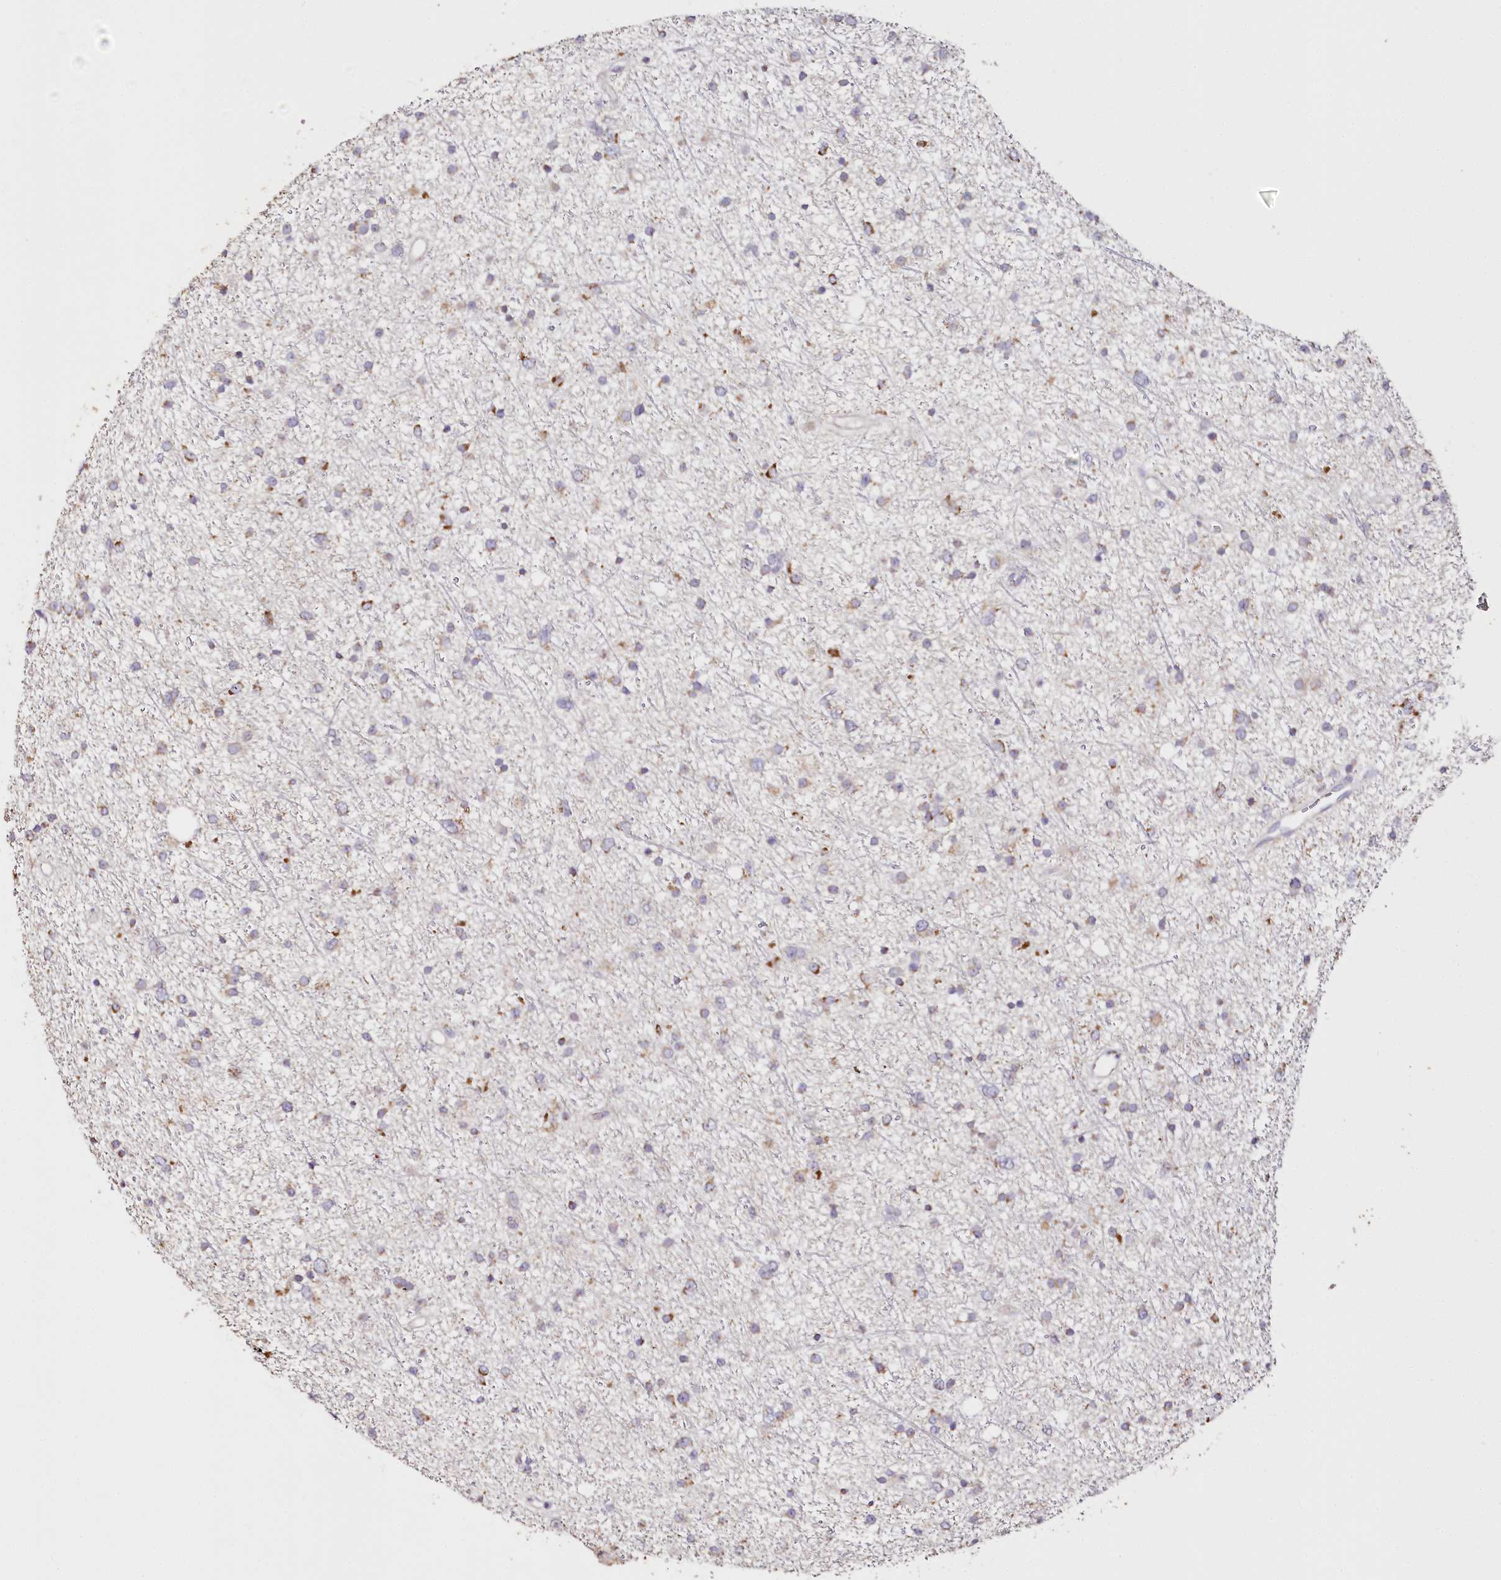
{"staining": {"intensity": "moderate", "quantity": "<25%", "location": "cytoplasmic/membranous"}, "tissue": "glioma", "cell_type": "Tumor cells", "image_type": "cancer", "snomed": [{"axis": "morphology", "description": "Glioma, malignant, Low grade"}, {"axis": "topography", "description": "Cerebral cortex"}], "caption": "Protein expression analysis of glioma demonstrates moderate cytoplasmic/membranous expression in about <25% of tumor cells.", "gene": "MMP25", "patient": {"sex": "female", "age": 39}}